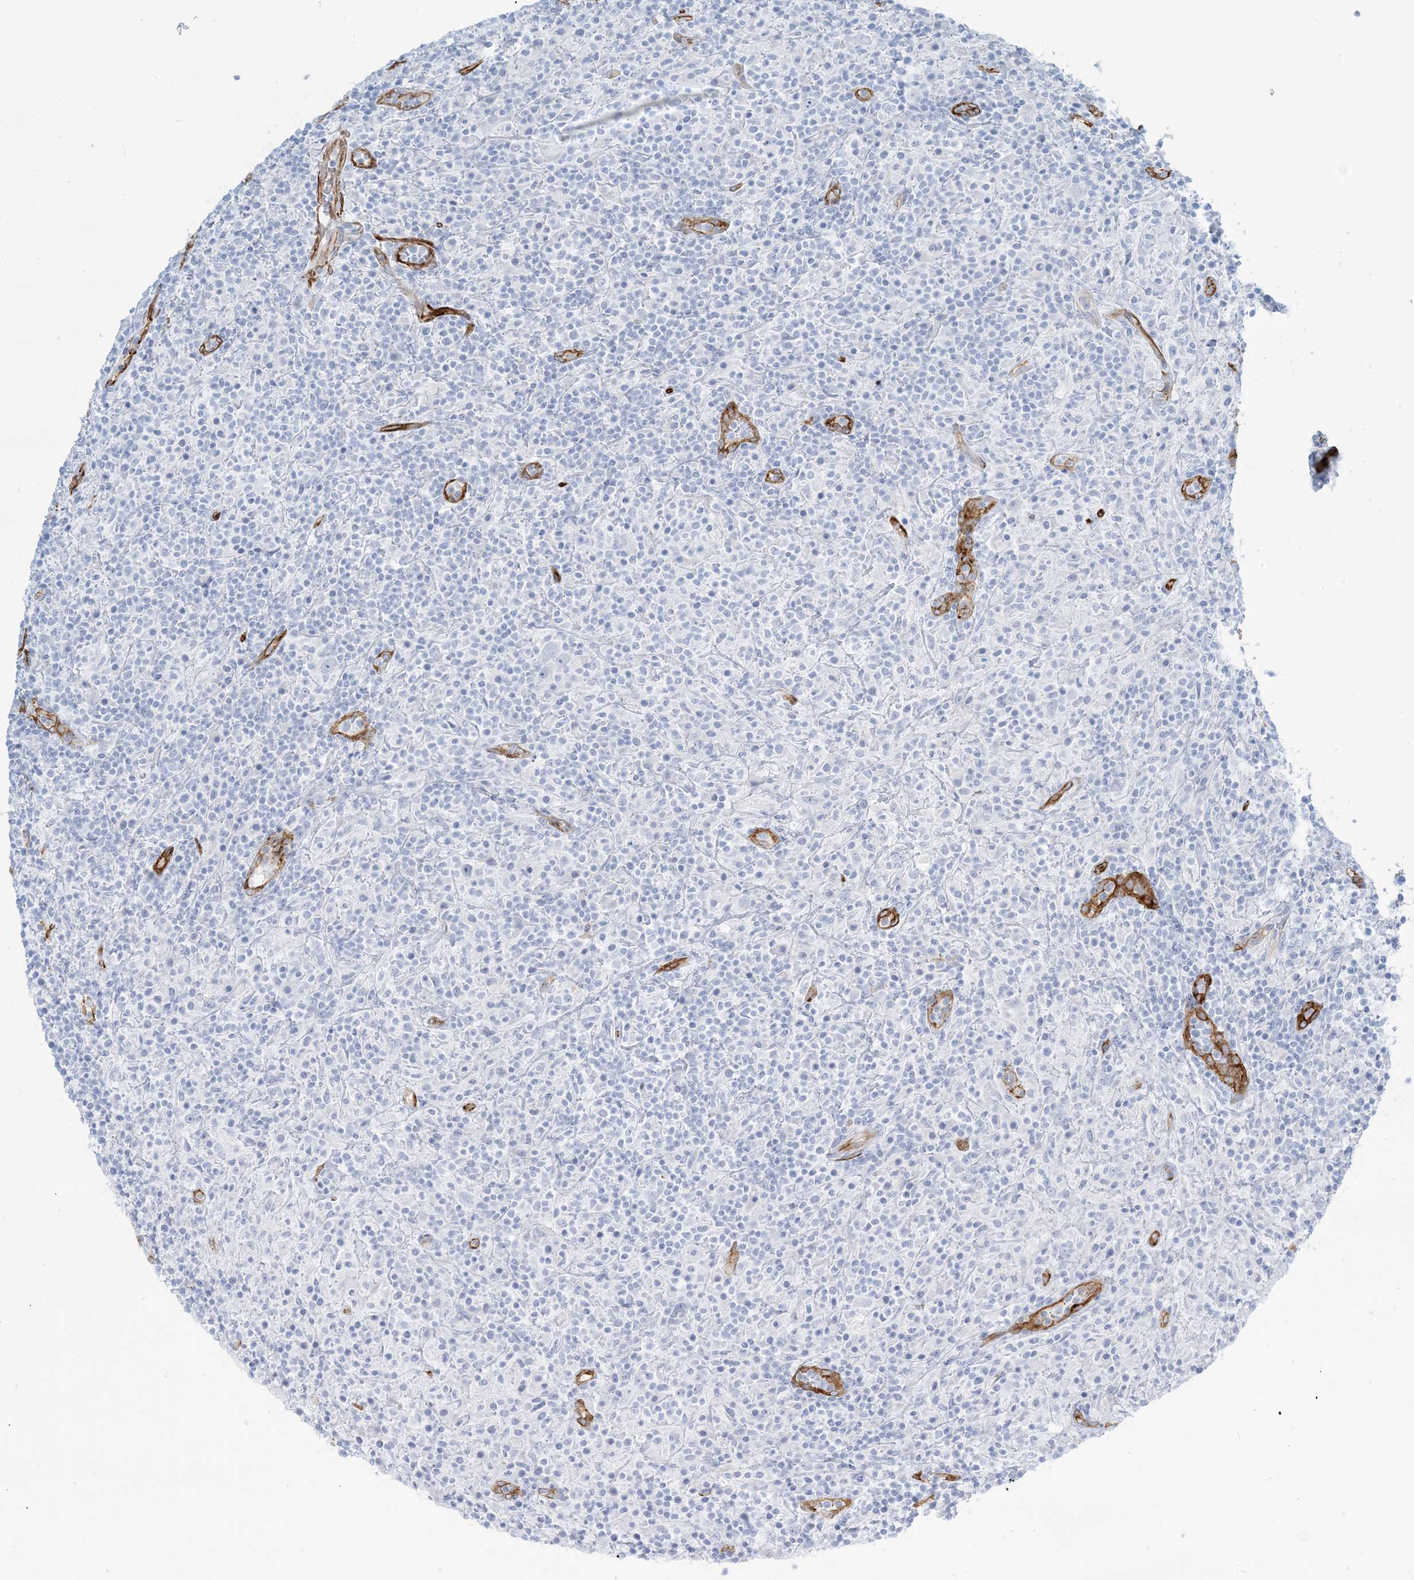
{"staining": {"intensity": "negative", "quantity": "none", "location": "none"}, "tissue": "lymphoma", "cell_type": "Tumor cells", "image_type": "cancer", "snomed": [{"axis": "morphology", "description": "Hodgkin's disease, NOS"}, {"axis": "topography", "description": "Lymph node"}], "caption": "This histopathology image is of Hodgkin's disease stained with immunohistochemistry to label a protein in brown with the nuclei are counter-stained blue. There is no staining in tumor cells. (Immunohistochemistry, brightfield microscopy, high magnification).", "gene": "EPS8L3", "patient": {"sex": "male", "age": 70}}